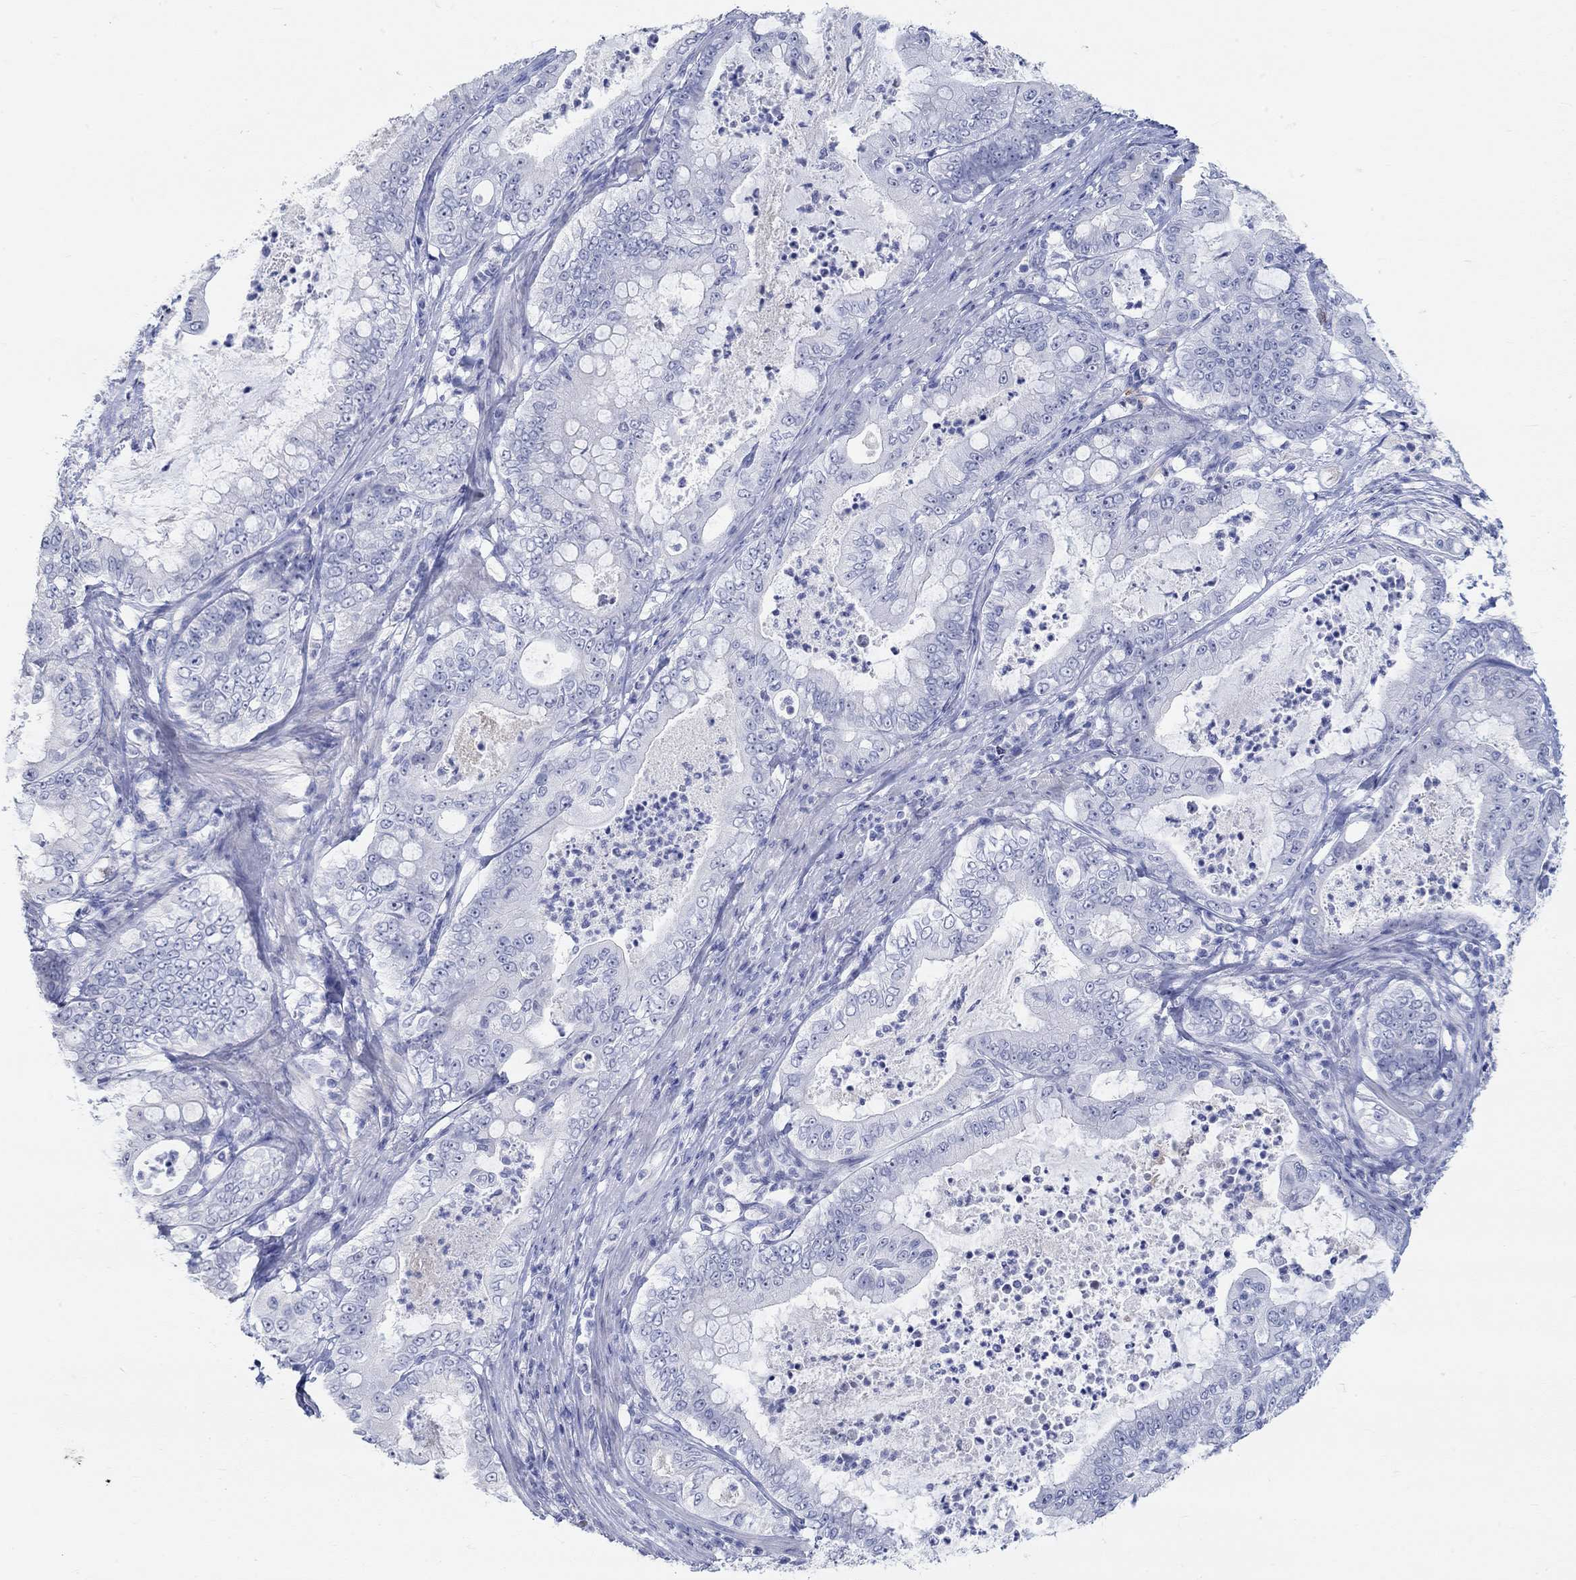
{"staining": {"intensity": "negative", "quantity": "none", "location": "none"}, "tissue": "pancreatic cancer", "cell_type": "Tumor cells", "image_type": "cancer", "snomed": [{"axis": "morphology", "description": "Adenocarcinoma, NOS"}, {"axis": "topography", "description": "Pancreas"}], "caption": "High magnification brightfield microscopy of pancreatic cancer (adenocarcinoma) stained with DAB (brown) and counterstained with hematoxylin (blue): tumor cells show no significant expression.", "gene": "GRIA3", "patient": {"sex": "male", "age": 71}}